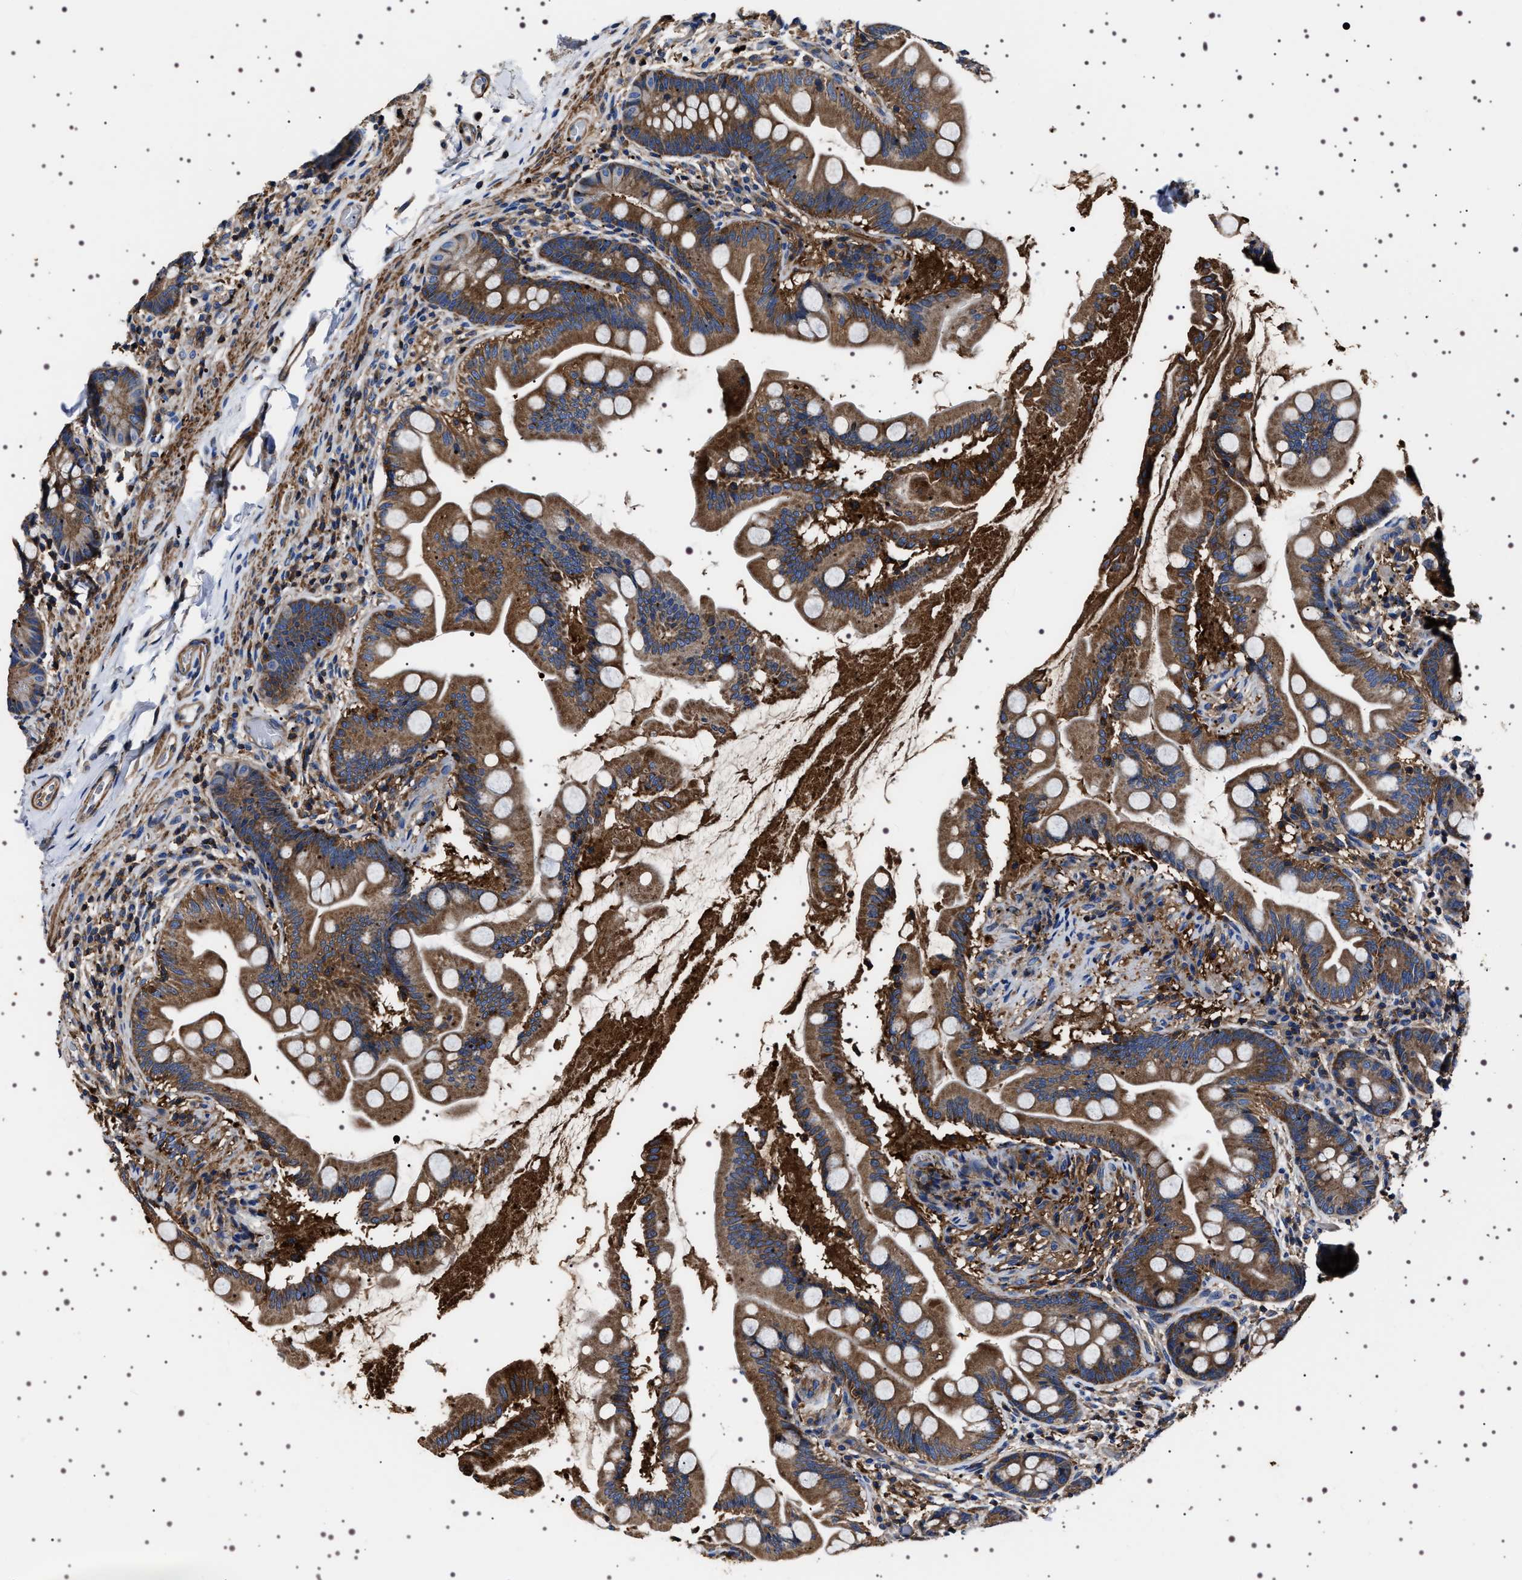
{"staining": {"intensity": "moderate", "quantity": ">75%", "location": "cytoplasmic/membranous"}, "tissue": "small intestine", "cell_type": "Glandular cells", "image_type": "normal", "snomed": [{"axis": "morphology", "description": "Normal tissue, NOS"}, {"axis": "topography", "description": "Small intestine"}], "caption": "Protein expression analysis of normal small intestine reveals moderate cytoplasmic/membranous positivity in about >75% of glandular cells.", "gene": "WDR1", "patient": {"sex": "female", "age": 56}}